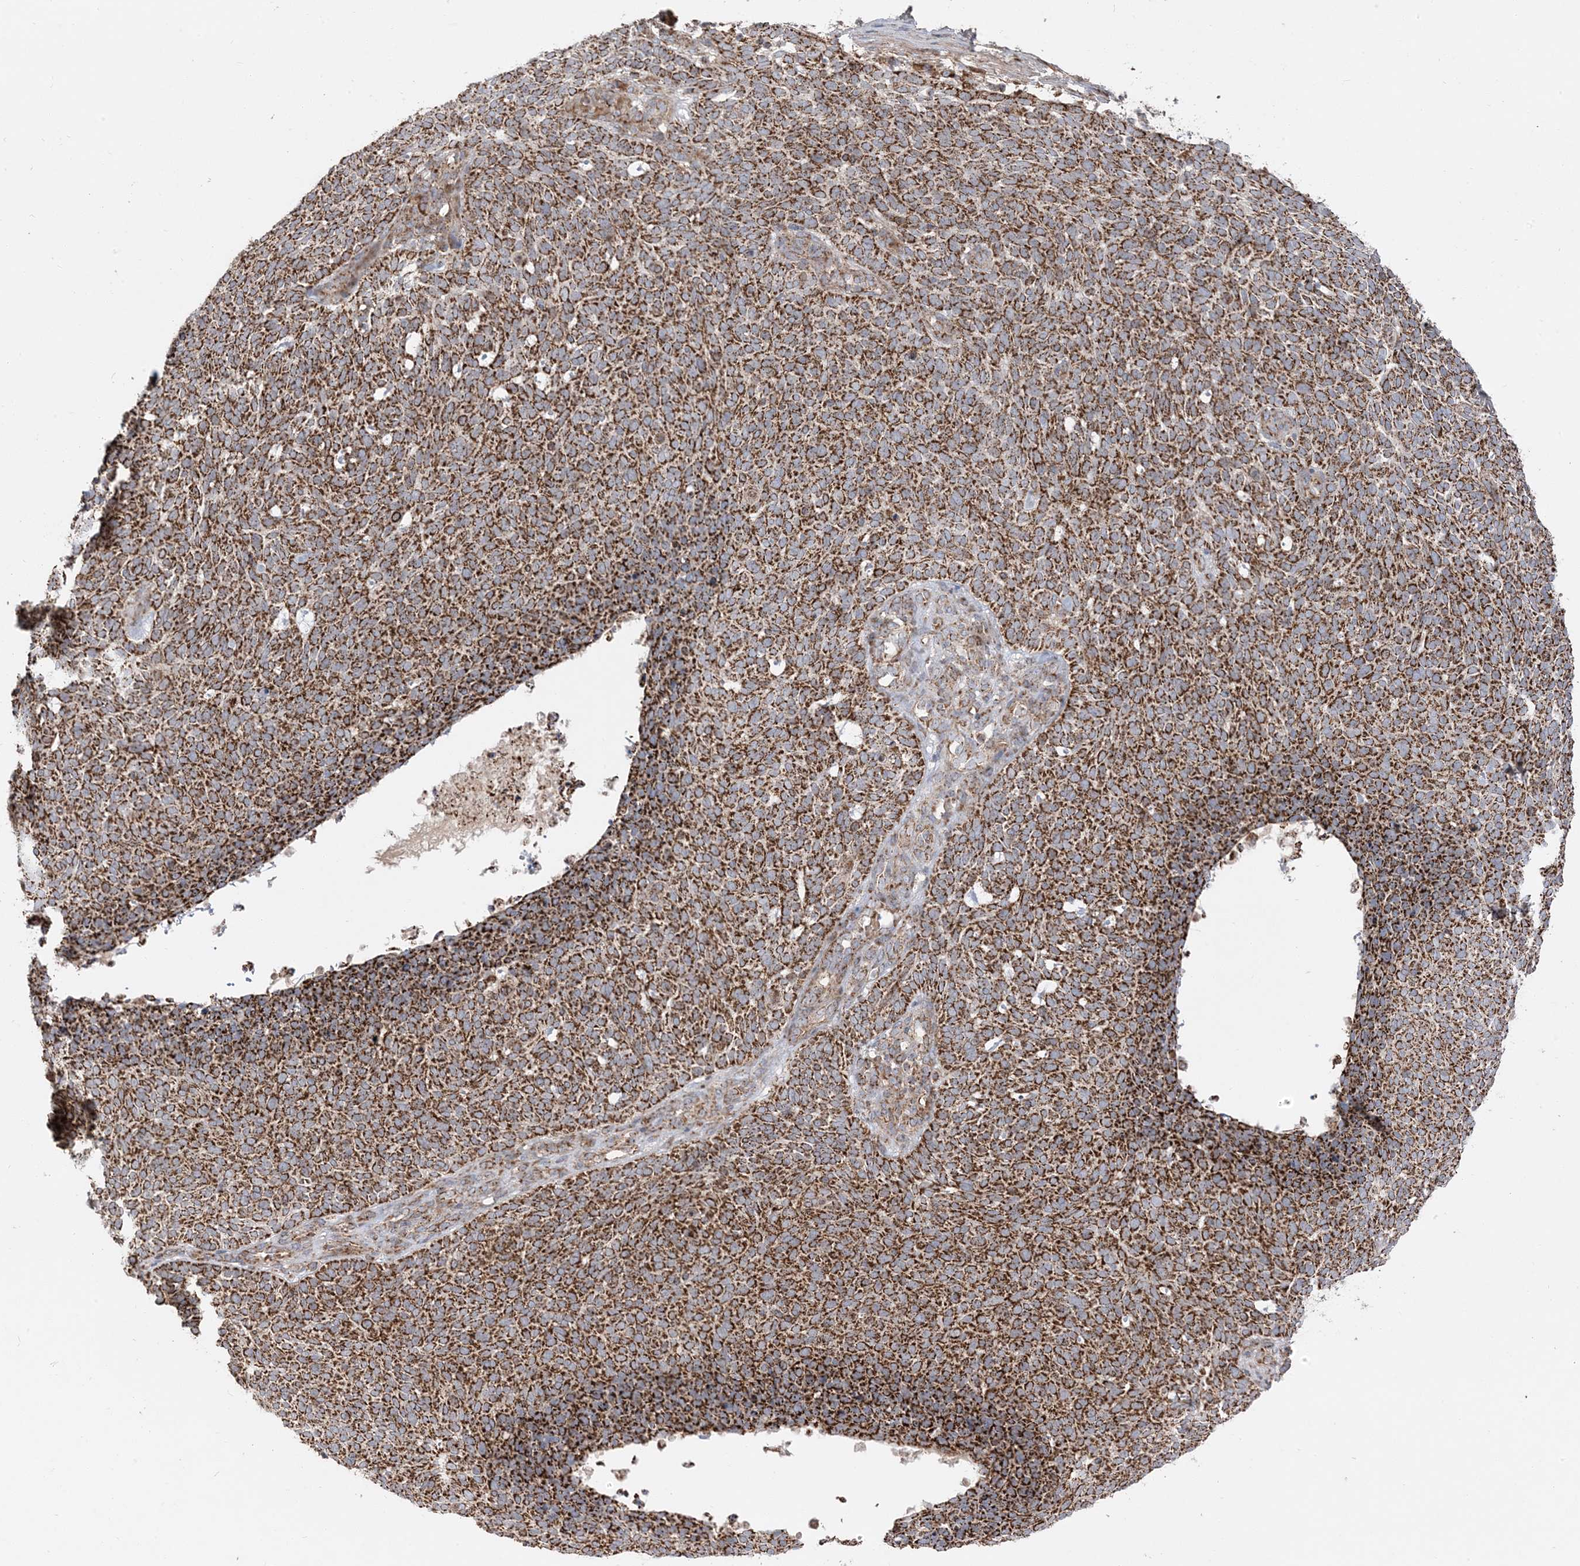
{"staining": {"intensity": "strong", "quantity": ">75%", "location": "cytoplasmic/membranous"}, "tissue": "skin cancer", "cell_type": "Tumor cells", "image_type": "cancer", "snomed": [{"axis": "morphology", "description": "Squamous cell carcinoma, NOS"}, {"axis": "topography", "description": "Skin"}], "caption": "A brown stain labels strong cytoplasmic/membranous positivity of a protein in human skin cancer (squamous cell carcinoma) tumor cells.", "gene": "AARS2", "patient": {"sex": "female", "age": 90}}